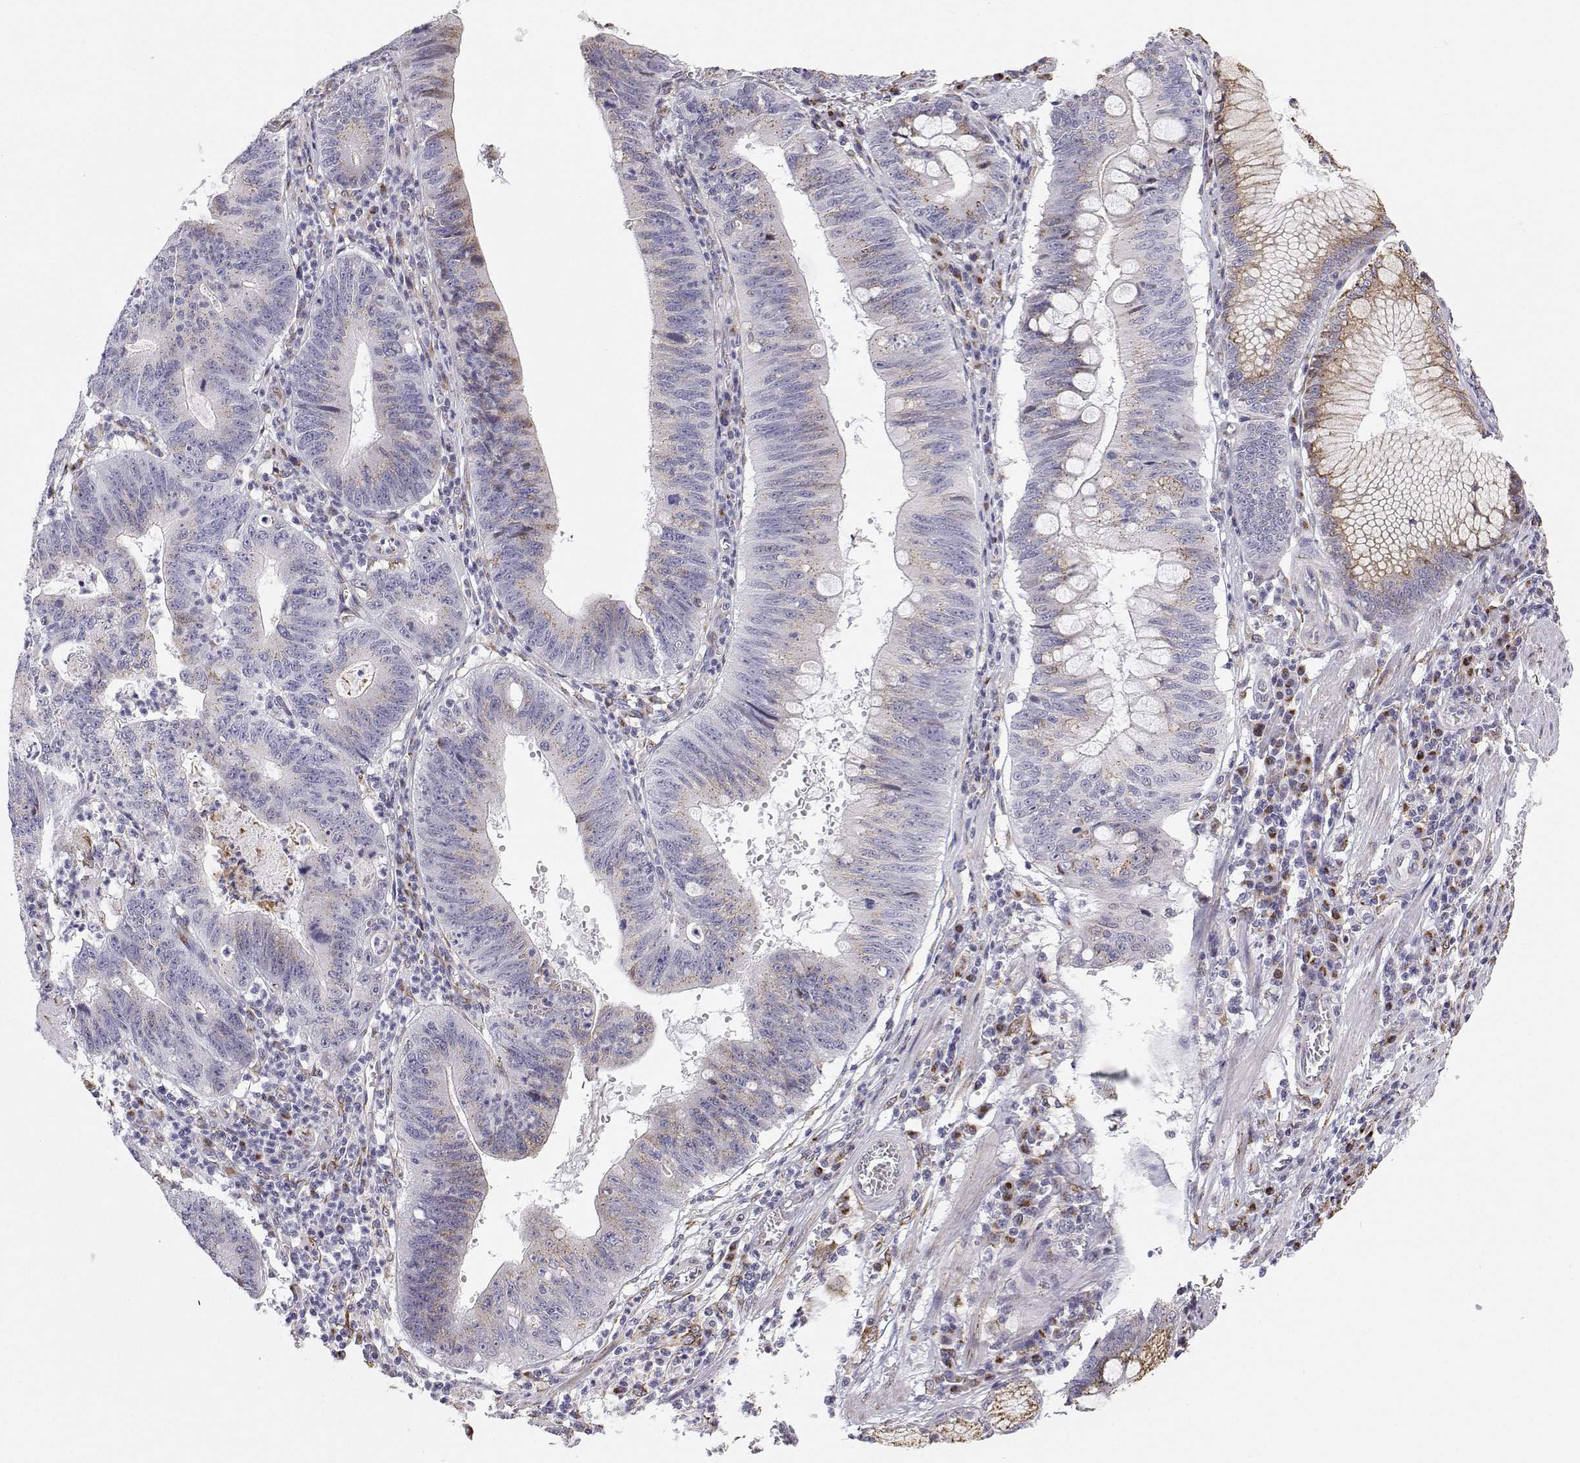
{"staining": {"intensity": "weak", "quantity": "25%-75%", "location": "cytoplasmic/membranous"}, "tissue": "stomach cancer", "cell_type": "Tumor cells", "image_type": "cancer", "snomed": [{"axis": "morphology", "description": "Adenocarcinoma, NOS"}, {"axis": "topography", "description": "Stomach"}], "caption": "Brown immunohistochemical staining in human stomach cancer exhibits weak cytoplasmic/membranous expression in about 25%-75% of tumor cells.", "gene": "STARD13", "patient": {"sex": "male", "age": 59}}